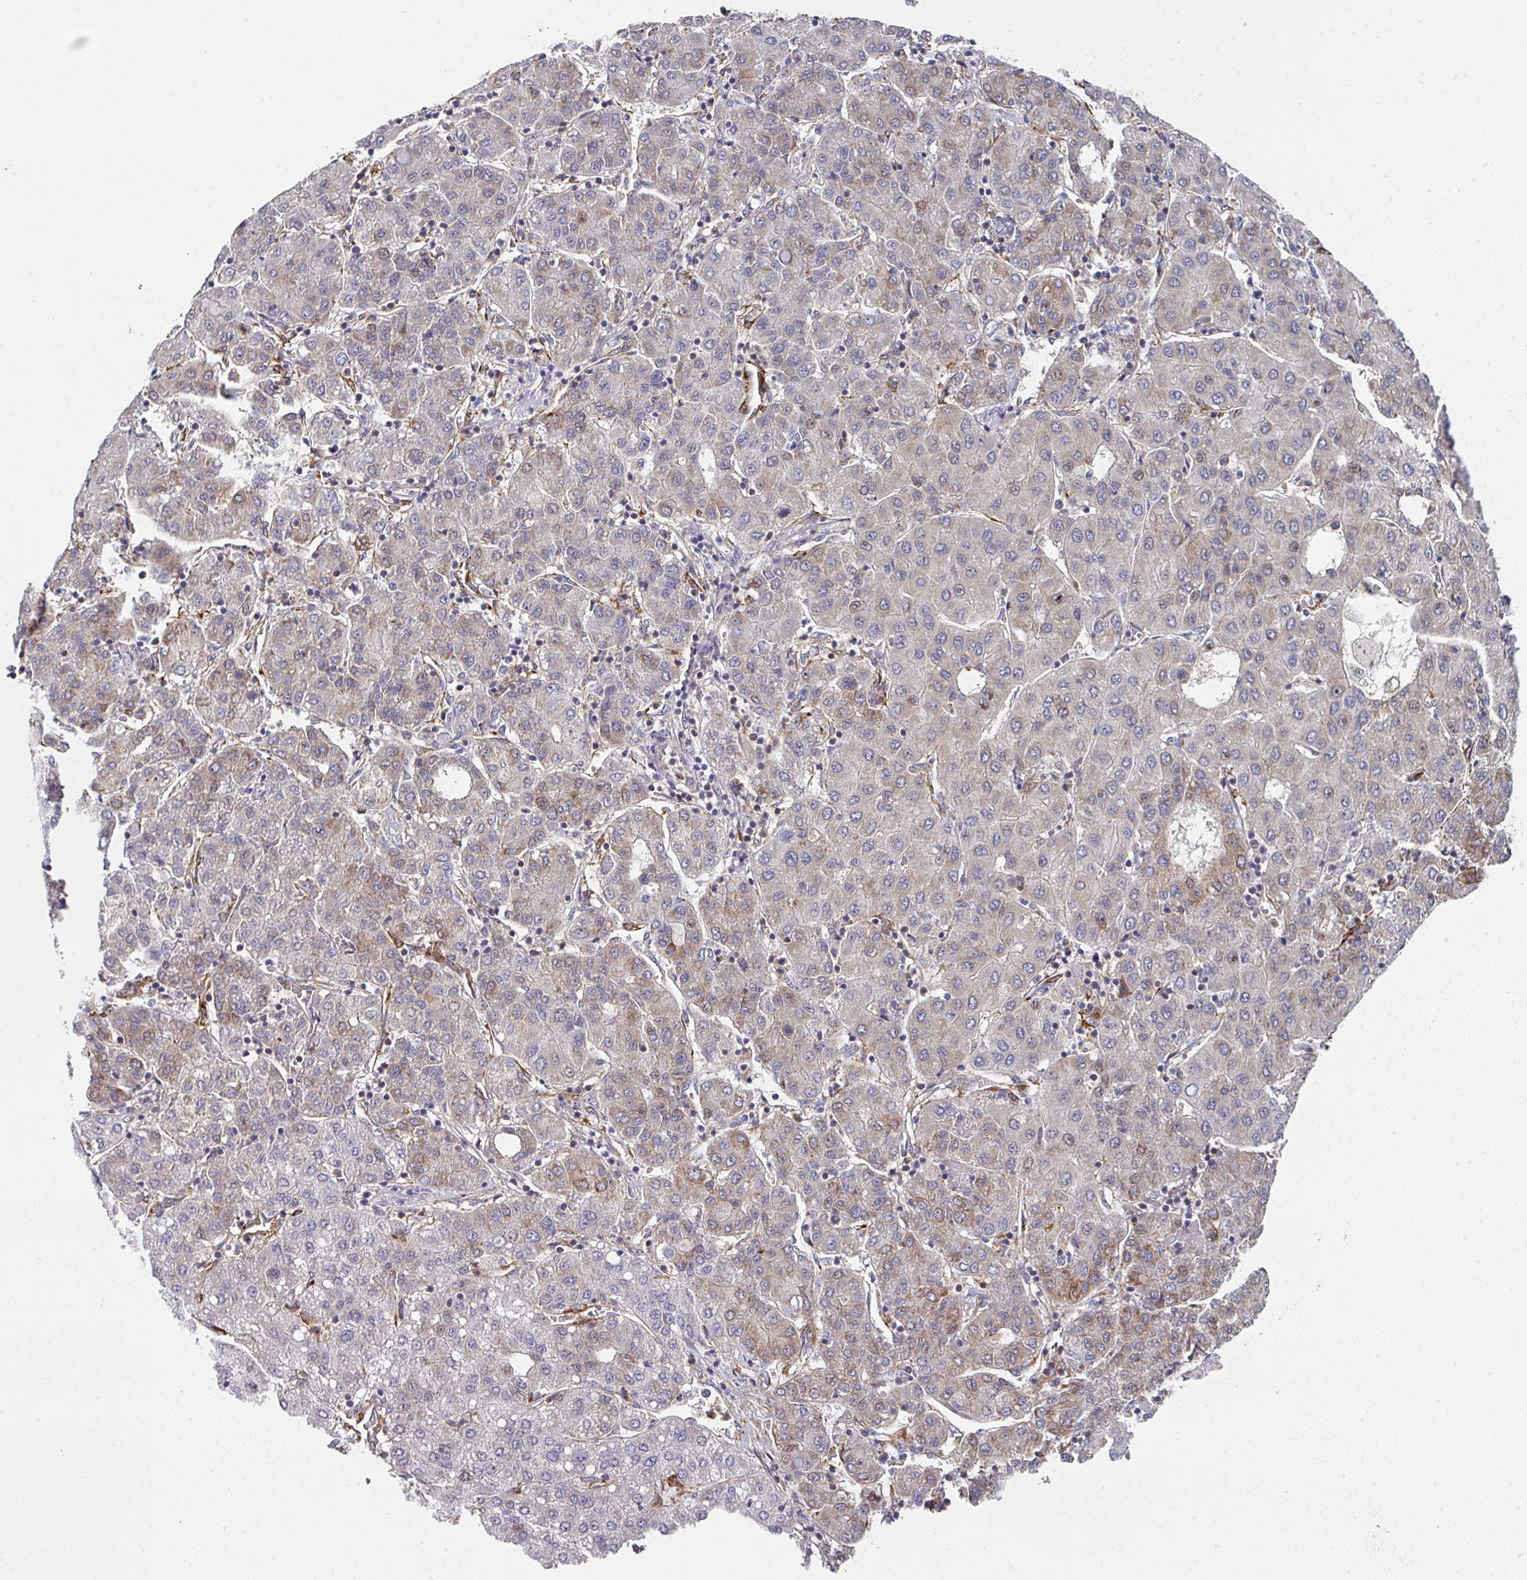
{"staining": {"intensity": "weak", "quantity": "25%-75%", "location": "cytoplasmic/membranous"}, "tissue": "liver cancer", "cell_type": "Tumor cells", "image_type": "cancer", "snomed": [{"axis": "morphology", "description": "Carcinoma, Hepatocellular, NOS"}, {"axis": "topography", "description": "Liver"}], "caption": "This is an image of IHC staining of liver cancer (hepatocellular carcinoma), which shows weak positivity in the cytoplasmic/membranous of tumor cells.", "gene": "BEND5", "patient": {"sex": "male", "age": 65}}